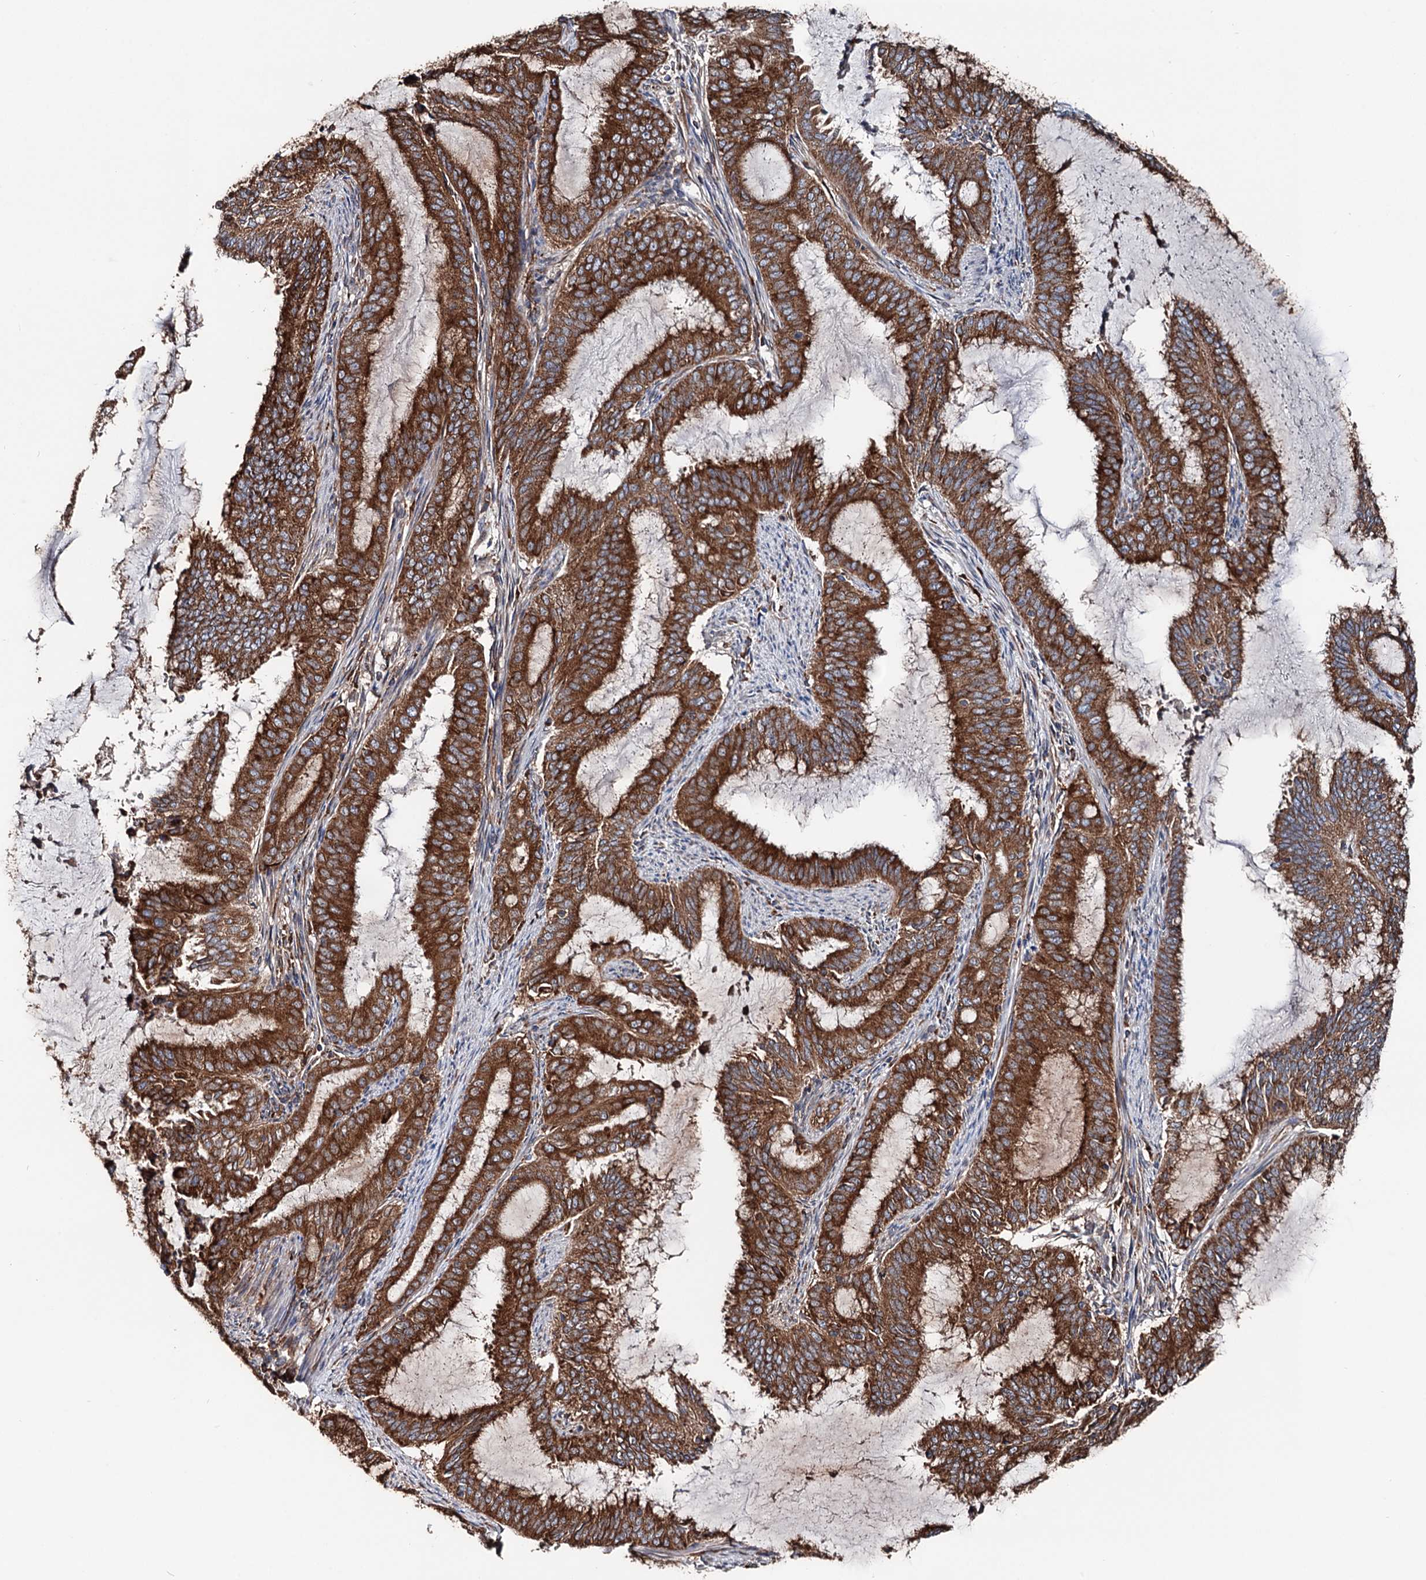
{"staining": {"intensity": "strong", "quantity": ">75%", "location": "cytoplasmic/membranous"}, "tissue": "endometrial cancer", "cell_type": "Tumor cells", "image_type": "cancer", "snomed": [{"axis": "morphology", "description": "Adenocarcinoma, NOS"}, {"axis": "topography", "description": "Endometrium"}], "caption": "Endometrial cancer (adenocarcinoma) stained for a protein reveals strong cytoplasmic/membranous positivity in tumor cells.", "gene": "ERP29", "patient": {"sex": "female", "age": 51}}